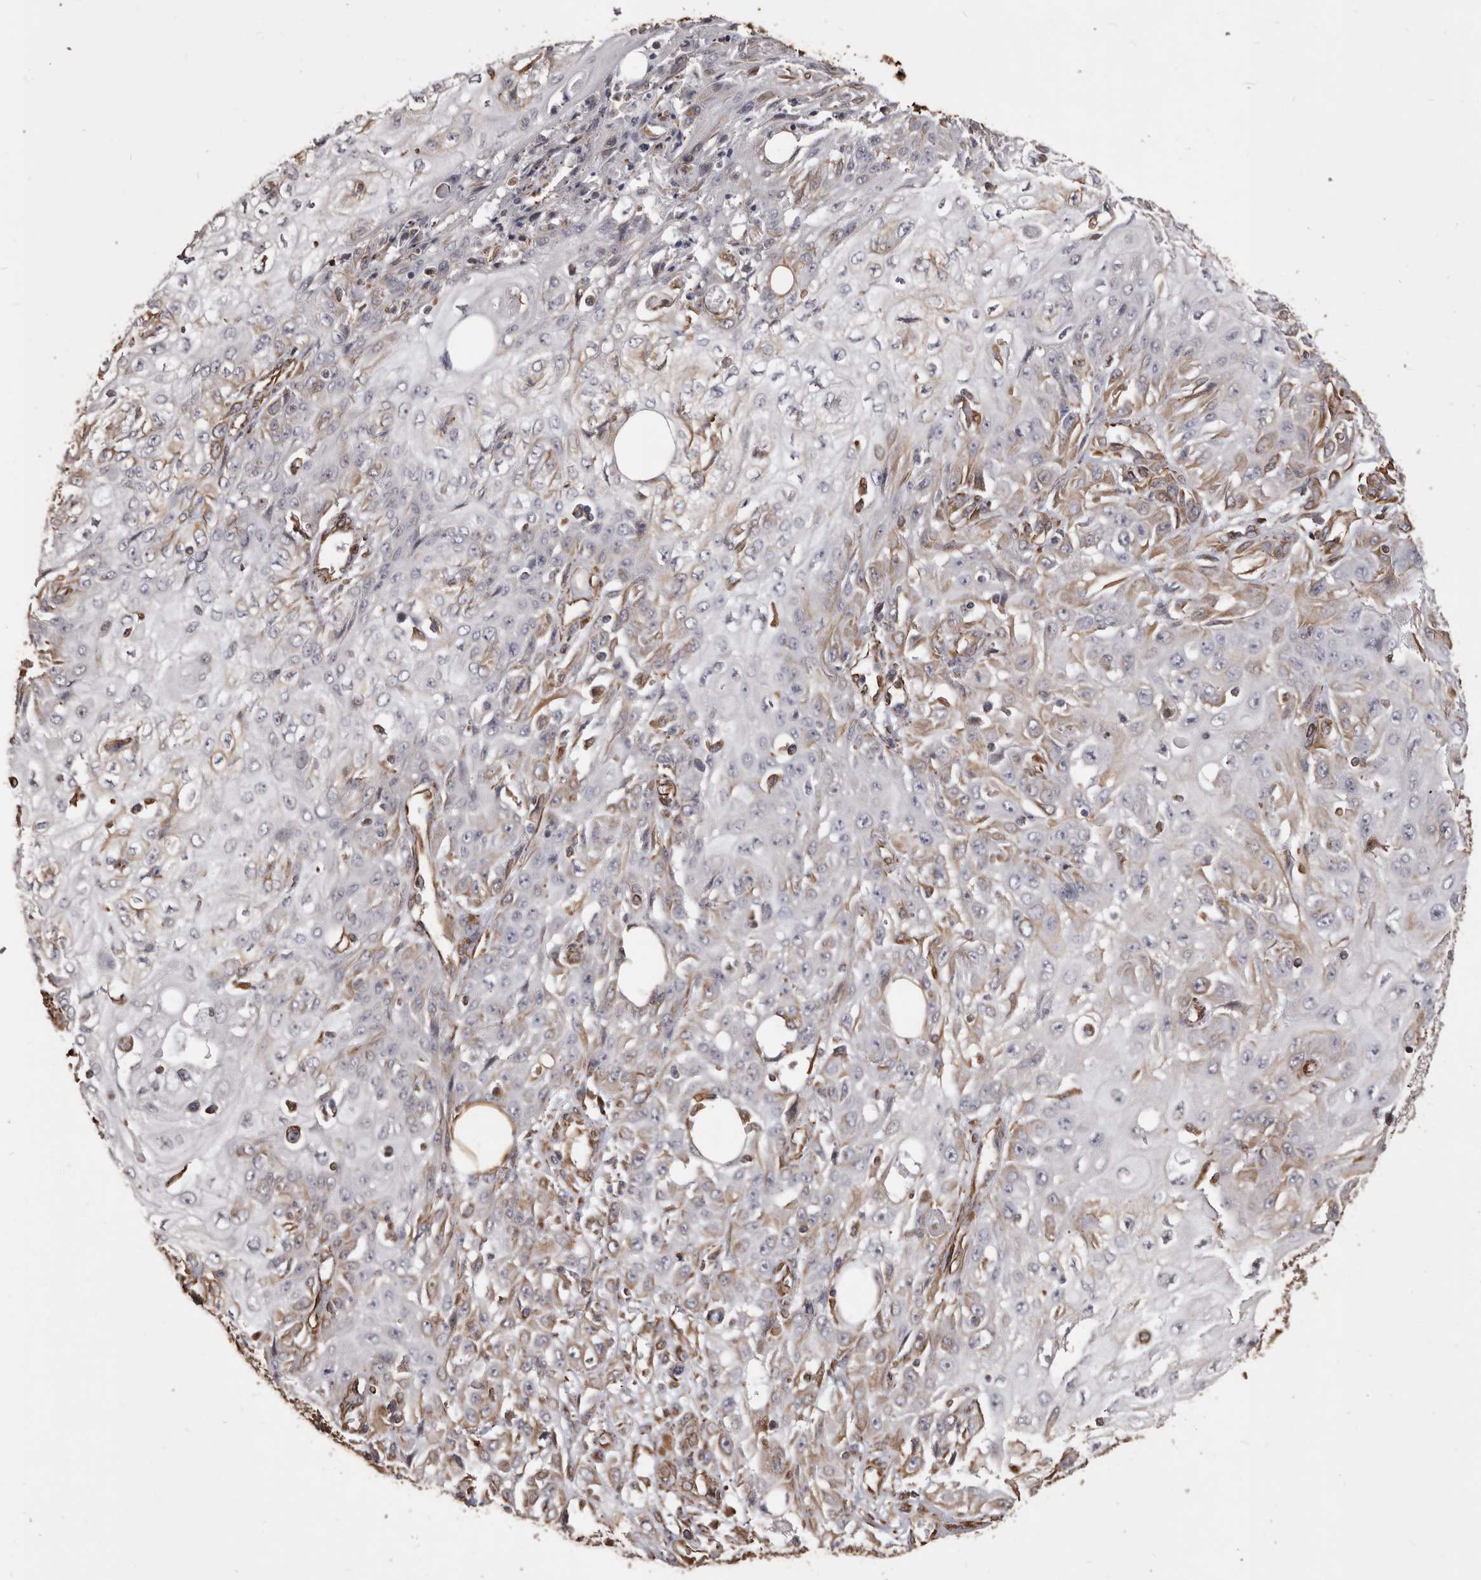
{"staining": {"intensity": "moderate", "quantity": "25%-75%", "location": "cytoplasmic/membranous"}, "tissue": "skin cancer", "cell_type": "Tumor cells", "image_type": "cancer", "snomed": [{"axis": "morphology", "description": "Squamous cell carcinoma, NOS"}, {"axis": "morphology", "description": "Squamous cell carcinoma, metastatic, NOS"}, {"axis": "topography", "description": "Skin"}, {"axis": "topography", "description": "Lymph node"}], "caption": "A high-resolution histopathology image shows IHC staining of skin cancer (squamous cell carcinoma), which exhibits moderate cytoplasmic/membranous positivity in approximately 25%-75% of tumor cells.", "gene": "MTURN", "patient": {"sex": "male", "age": 75}}